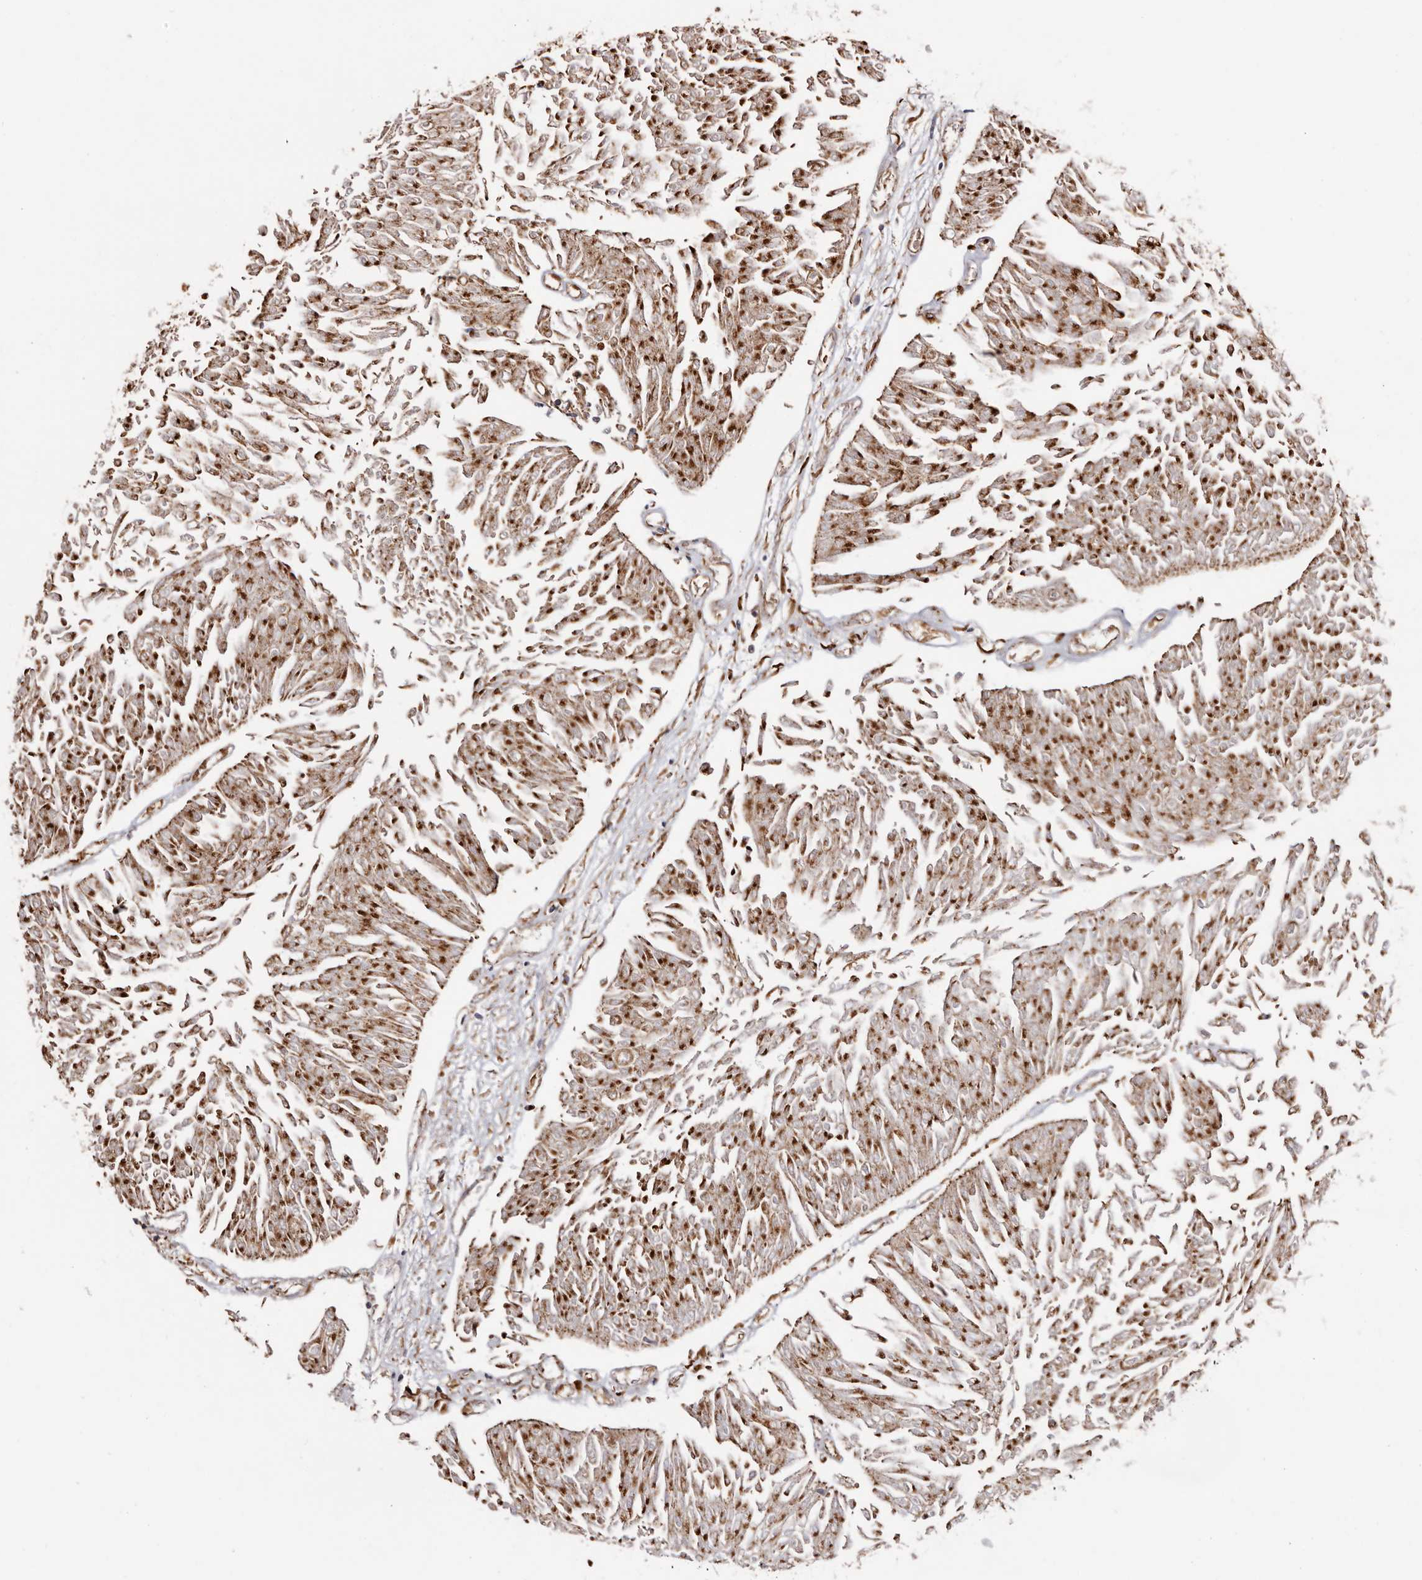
{"staining": {"intensity": "strong", "quantity": "25%-75%", "location": "cytoplasmic/membranous"}, "tissue": "urothelial cancer", "cell_type": "Tumor cells", "image_type": "cancer", "snomed": [{"axis": "morphology", "description": "Urothelial carcinoma, Low grade"}, {"axis": "topography", "description": "Urinary bladder"}], "caption": "The photomicrograph demonstrates a brown stain indicating the presence of a protein in the cytoplasmic/membranous of tumor cells in urothelial cancer.", "gene": "COQ8B", "patient": {"sex": "male", "age": 67}}